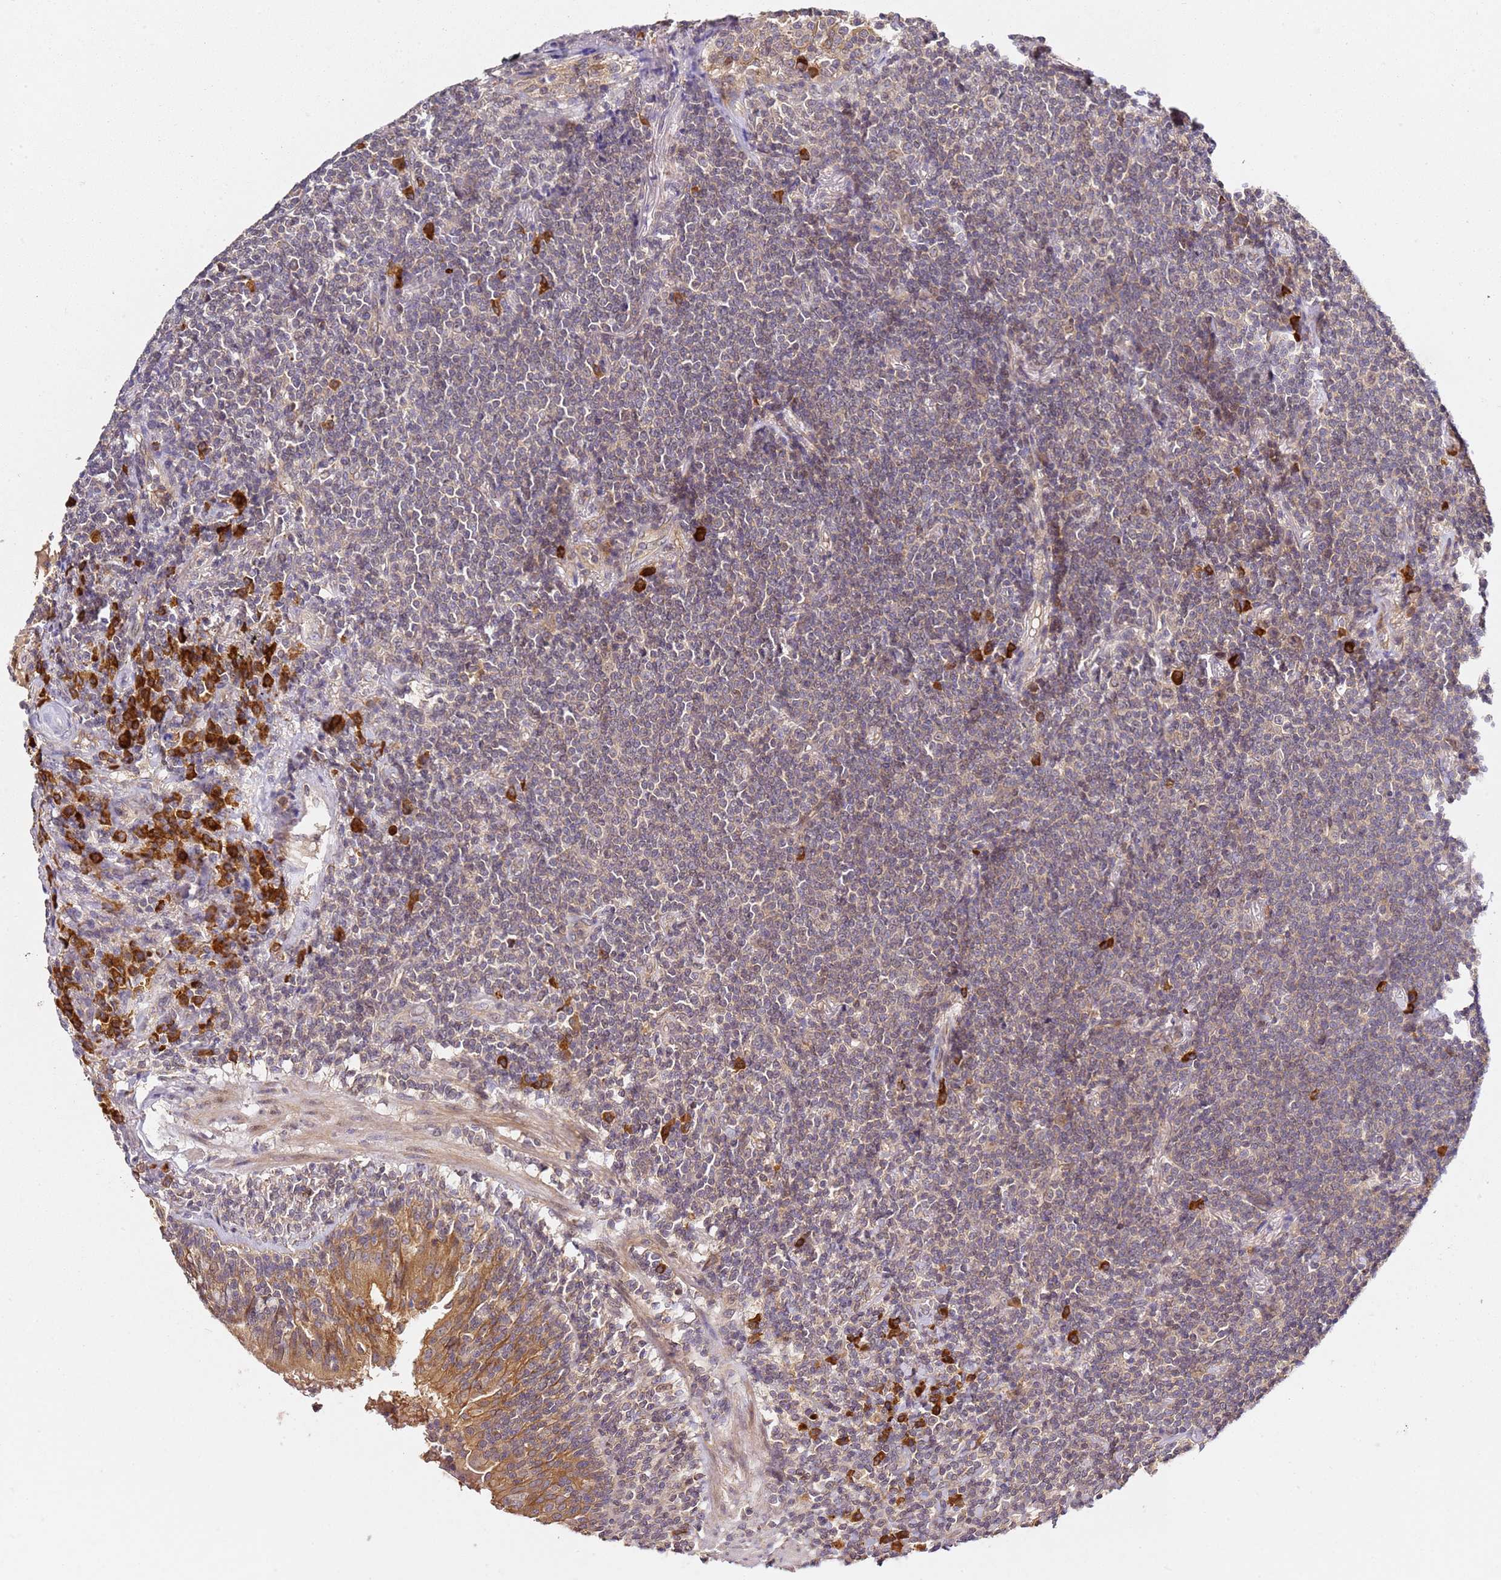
{"staining": {"intensity": "weak", "quantity": "25%-75%", "location": "cytoplasmic/membranous"}, "tissue": "lymphoma", "cell_type": "Tumor cells", "image_type": "cancer", "snomed": [{"axis": "morphology", "description": "Malignant lymphoma, non-Hodgkin's type, Low grade"}, {"axis": "topography", "description": "Lung"}], "caption": "Immunohistochemical staining of human lymphoma reveals weak cytoplasmic/membranous protein staining in approximately 25%-75% of tumor cells. Immunohistochemistry (ihc) stains the protein in brown and the nuclei are stained blue.", "gene": "OSBPL2", "patient": {"sex": "female", "age": 71}}